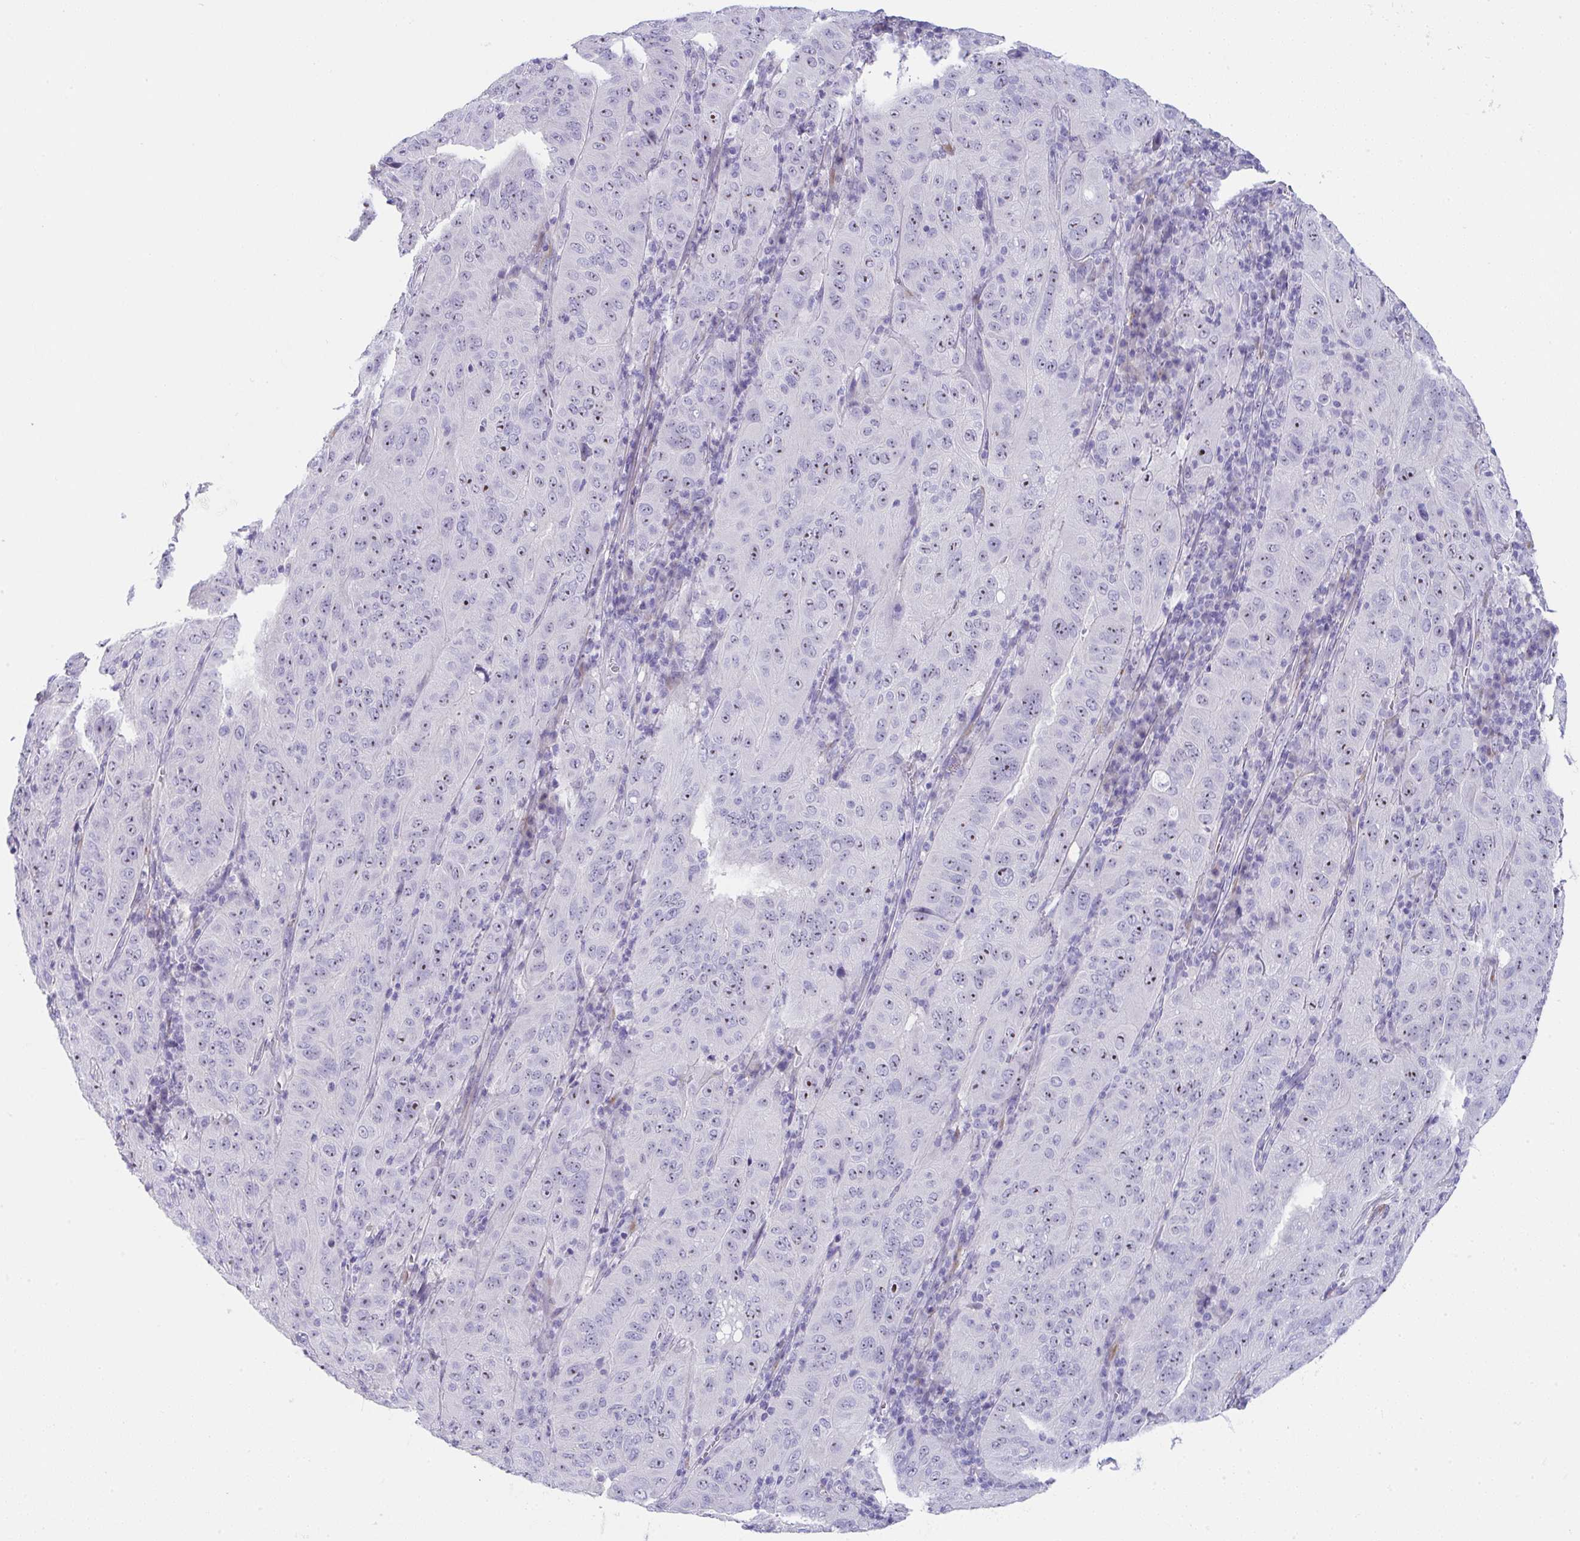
{"staining": {"intensity": "negative", "quantity": "none", "location": "none"}, "tissue": "pancreatic cancer", "cell_type": "Tumor cells", "image_type": "cancer", "snomed": [{"axis": "morphology", "description": "Adenocarcinoma, NOS"}, {"axis": "topography", "description": "Pancreas"}], "caption": "An IHC histopathology image of adenocarcinoma (pancreatic) is shown. There is no staining in tumor cells of adenocarcinoma (pancreatic).", "gene": "LHFPL6", "patient": {"sex": "male", "age": 63}}